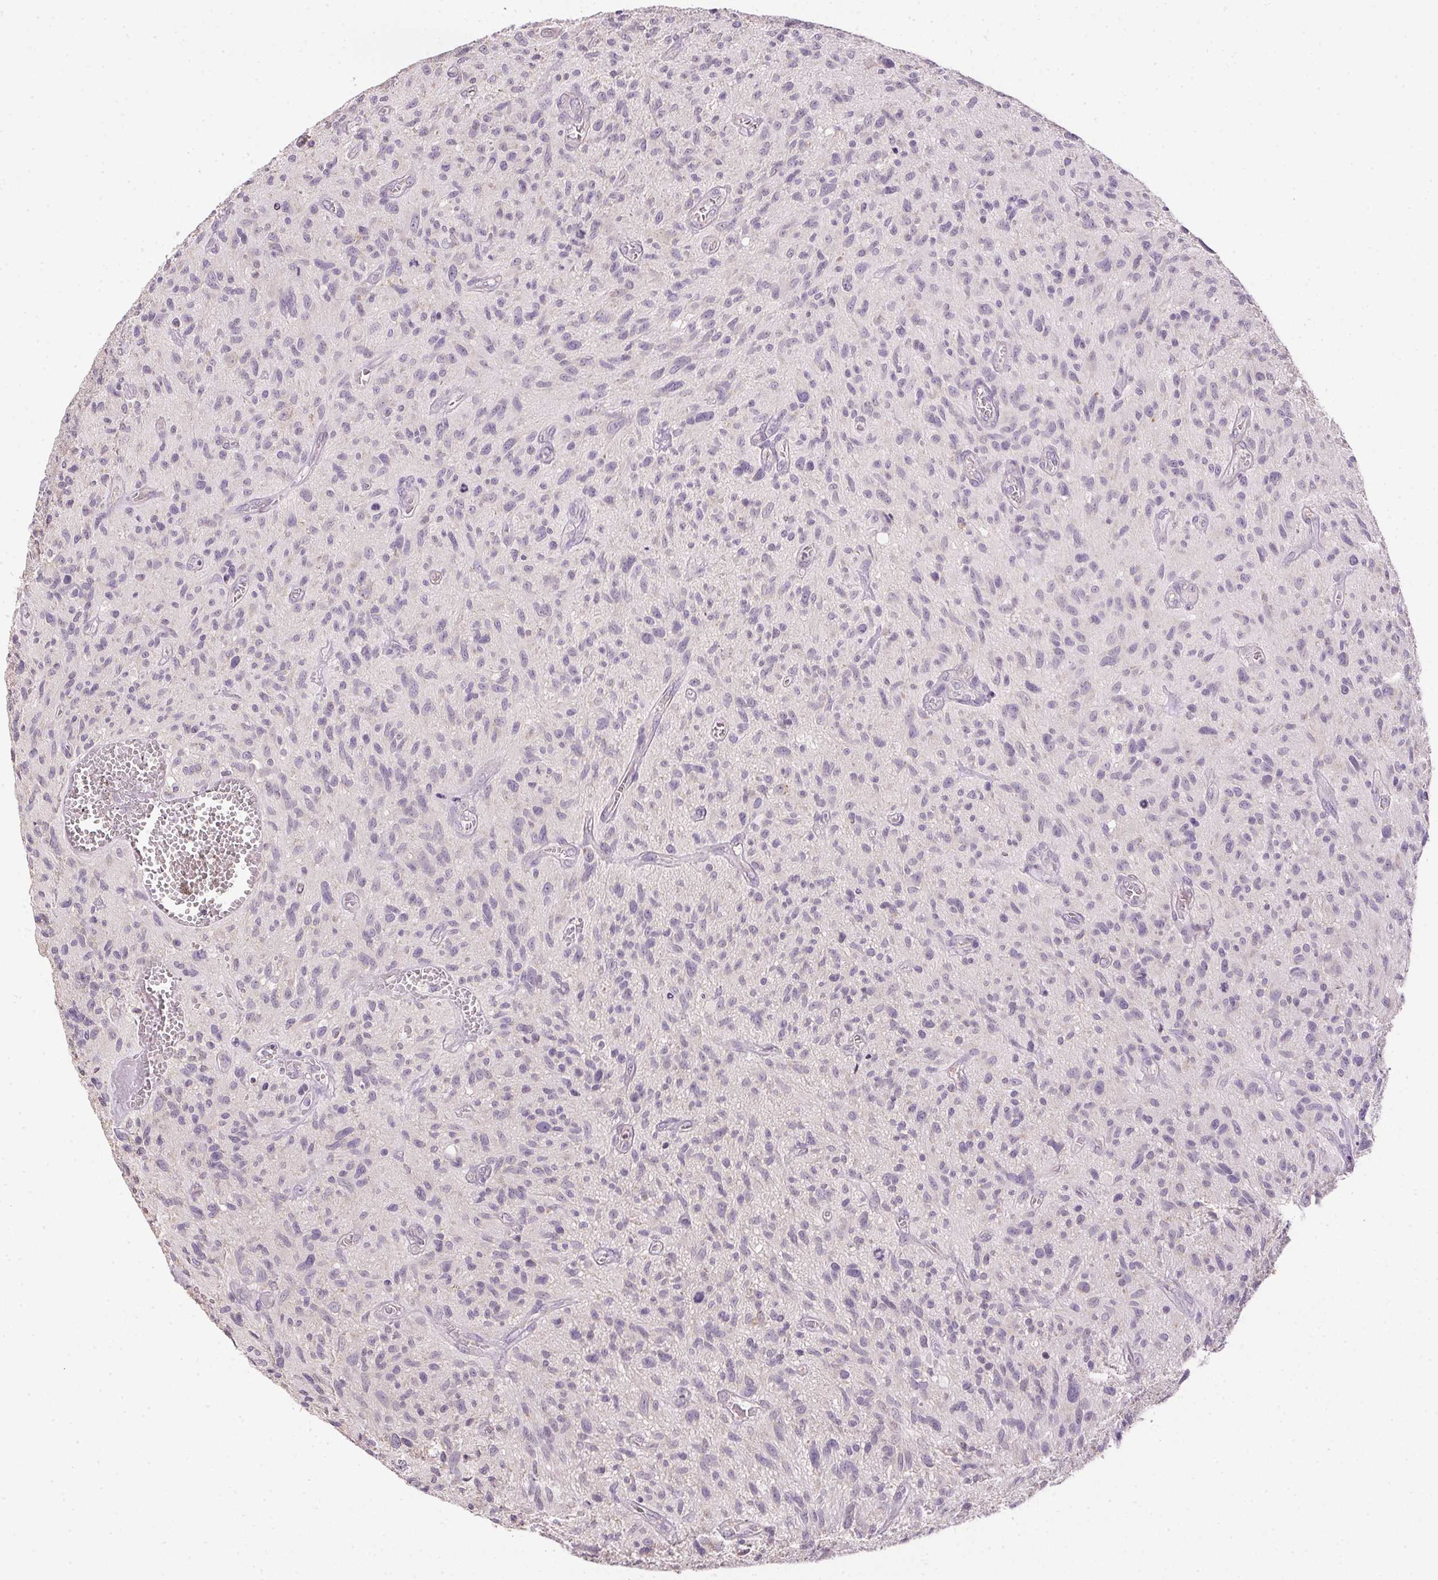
{"staining": {"intensity": "negative", "quantity": "none", "location": "none"}, "tissue": "glioma", "cell_type": "Tumor cells", "image_type": "cancer", "snomed": [{"axis": "morphology", "description": "Glioma, malignant, High grade"}, {"axis": "topography", "description": "Brain"}], "caption": "Tumor cells show no significant protein positivity in high-grade glioma (malignant).", "gene": "SPACA9", "patient": {"sex": "male", "age": 75}}